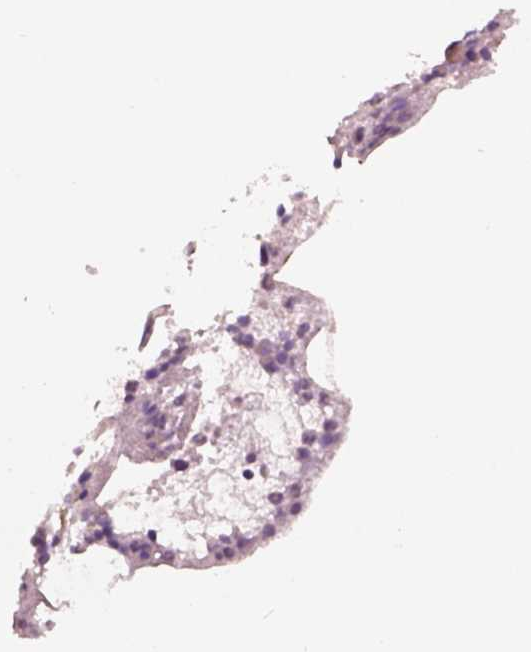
{"staining": {"intensity": "negative", "quantity": "none", "location": "none"}, "tissue": "bone marrow", "cell_type": "Hematopoietic cells", "image_type": "normal", "snomed": [{"axis": "morphology", "description": "Normal tissue, NOS"}, {"axis": "topography", "description": "Bone marrow"}], "caption": "A photomicrograph of bone marrow stained for a protein reveals no brown staining in hematopoietic cells. Brightfield microscopy of IHC stained with DAB (3,3'-diaminobenzidine) (brown) and hematoxylin (blue), captured at high magnification.", "gene": "SPATA6L", "patient": {"sex": "male", "age": 54}}